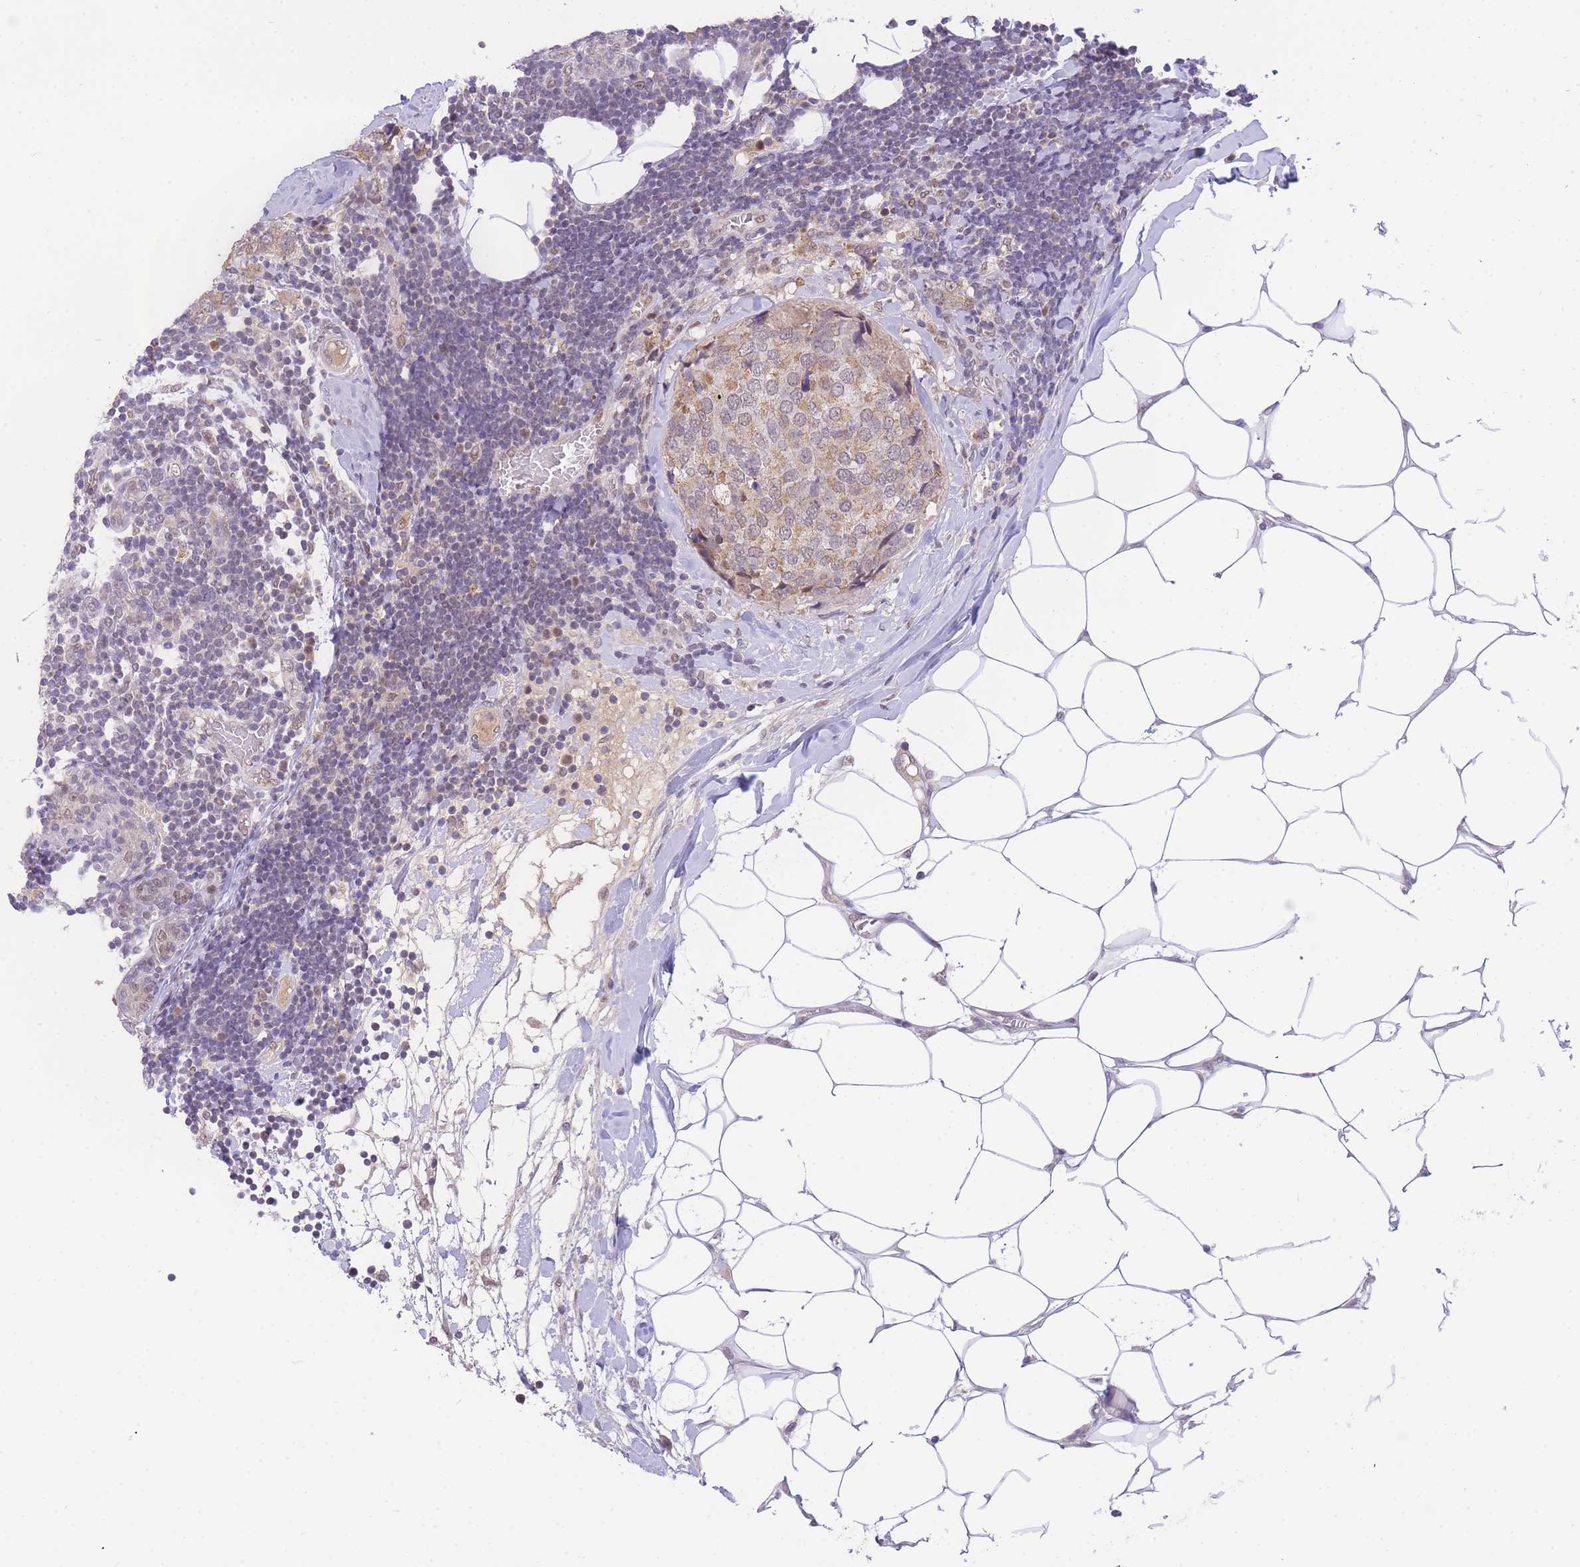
{"staining": {"intensity": "moderate", "quantity": ">75%", "location": "cytoplasmic/membranous"}, "tissue": "breast cancer", "cell_type": "Tumor cells", "image_type": "cancer", "snomed": [{"axis": "morphology", "description": "Lobular carcinoma"}, {"axis": "topography", "description": "Breast"}], "caption": "This is a histology image of immunohistochemistry staining of lobular carcinoma (breast), which shows moderate staining in the cytoplasmic/membranous of tumor cells.", "gene": "PUS10", "patient": {"sex": "female", "age": 59}}